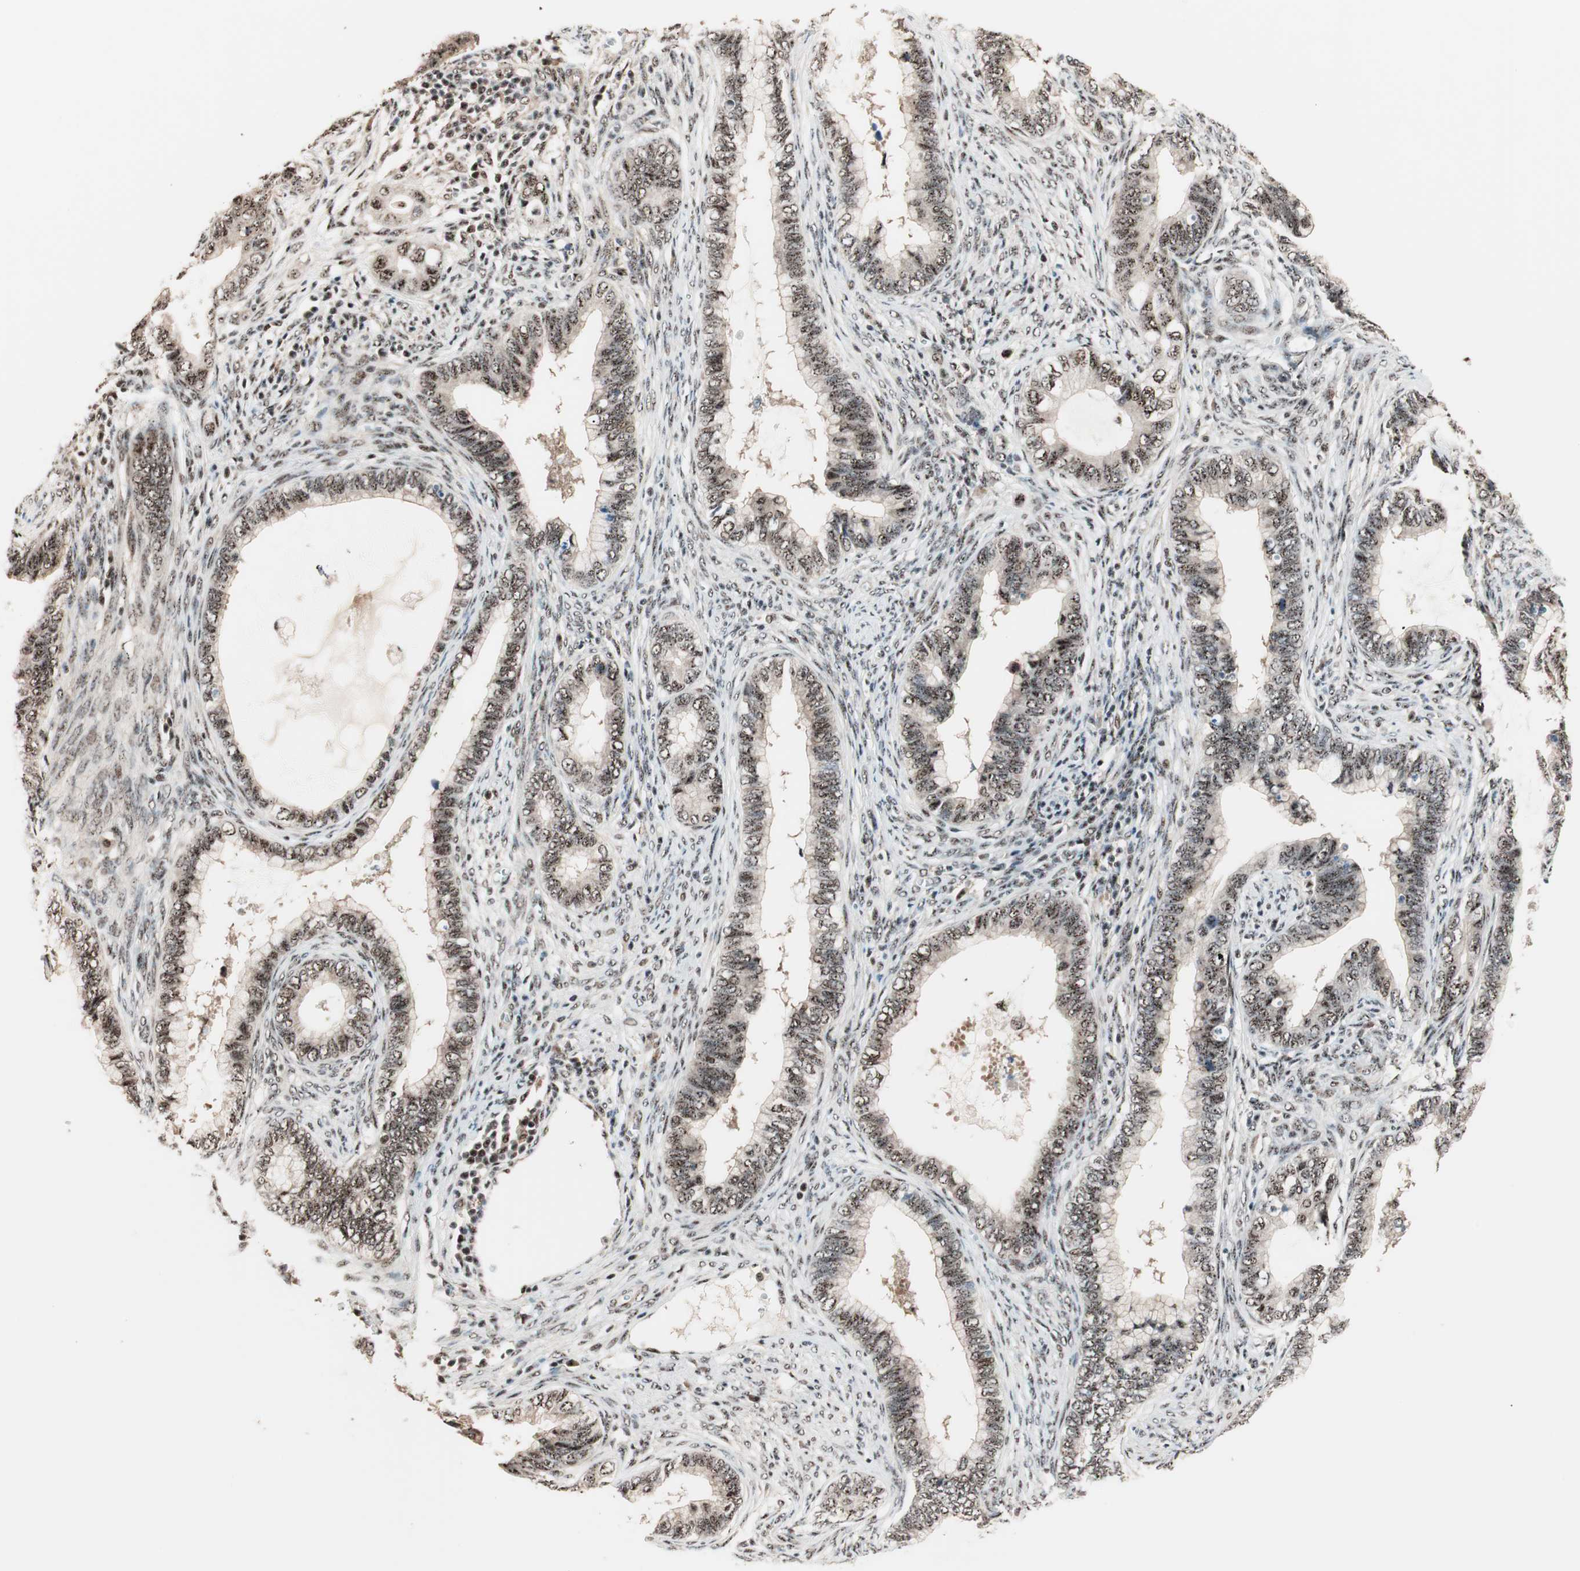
{"staining": {"intensity": "moderate", "quantity": ">75%", "location": "nuclear"}, "tissue": "cervical cancer", "cell_type": "Tumor cells", "image_type": "cancer", "snomed": [{"axis": "morphology", "description": "Adenocarcinoma, NOS"}, {"axis": "topography", "description": "Cervix"}], "caption": "Cervical adenocarcinoma was stained to show a protein in brown. There is medium levels of moderate nuclear expression in about >75% of tumor cells.", "gene": "NR5A2", "patient": {"sex": "female", "age": 44}}